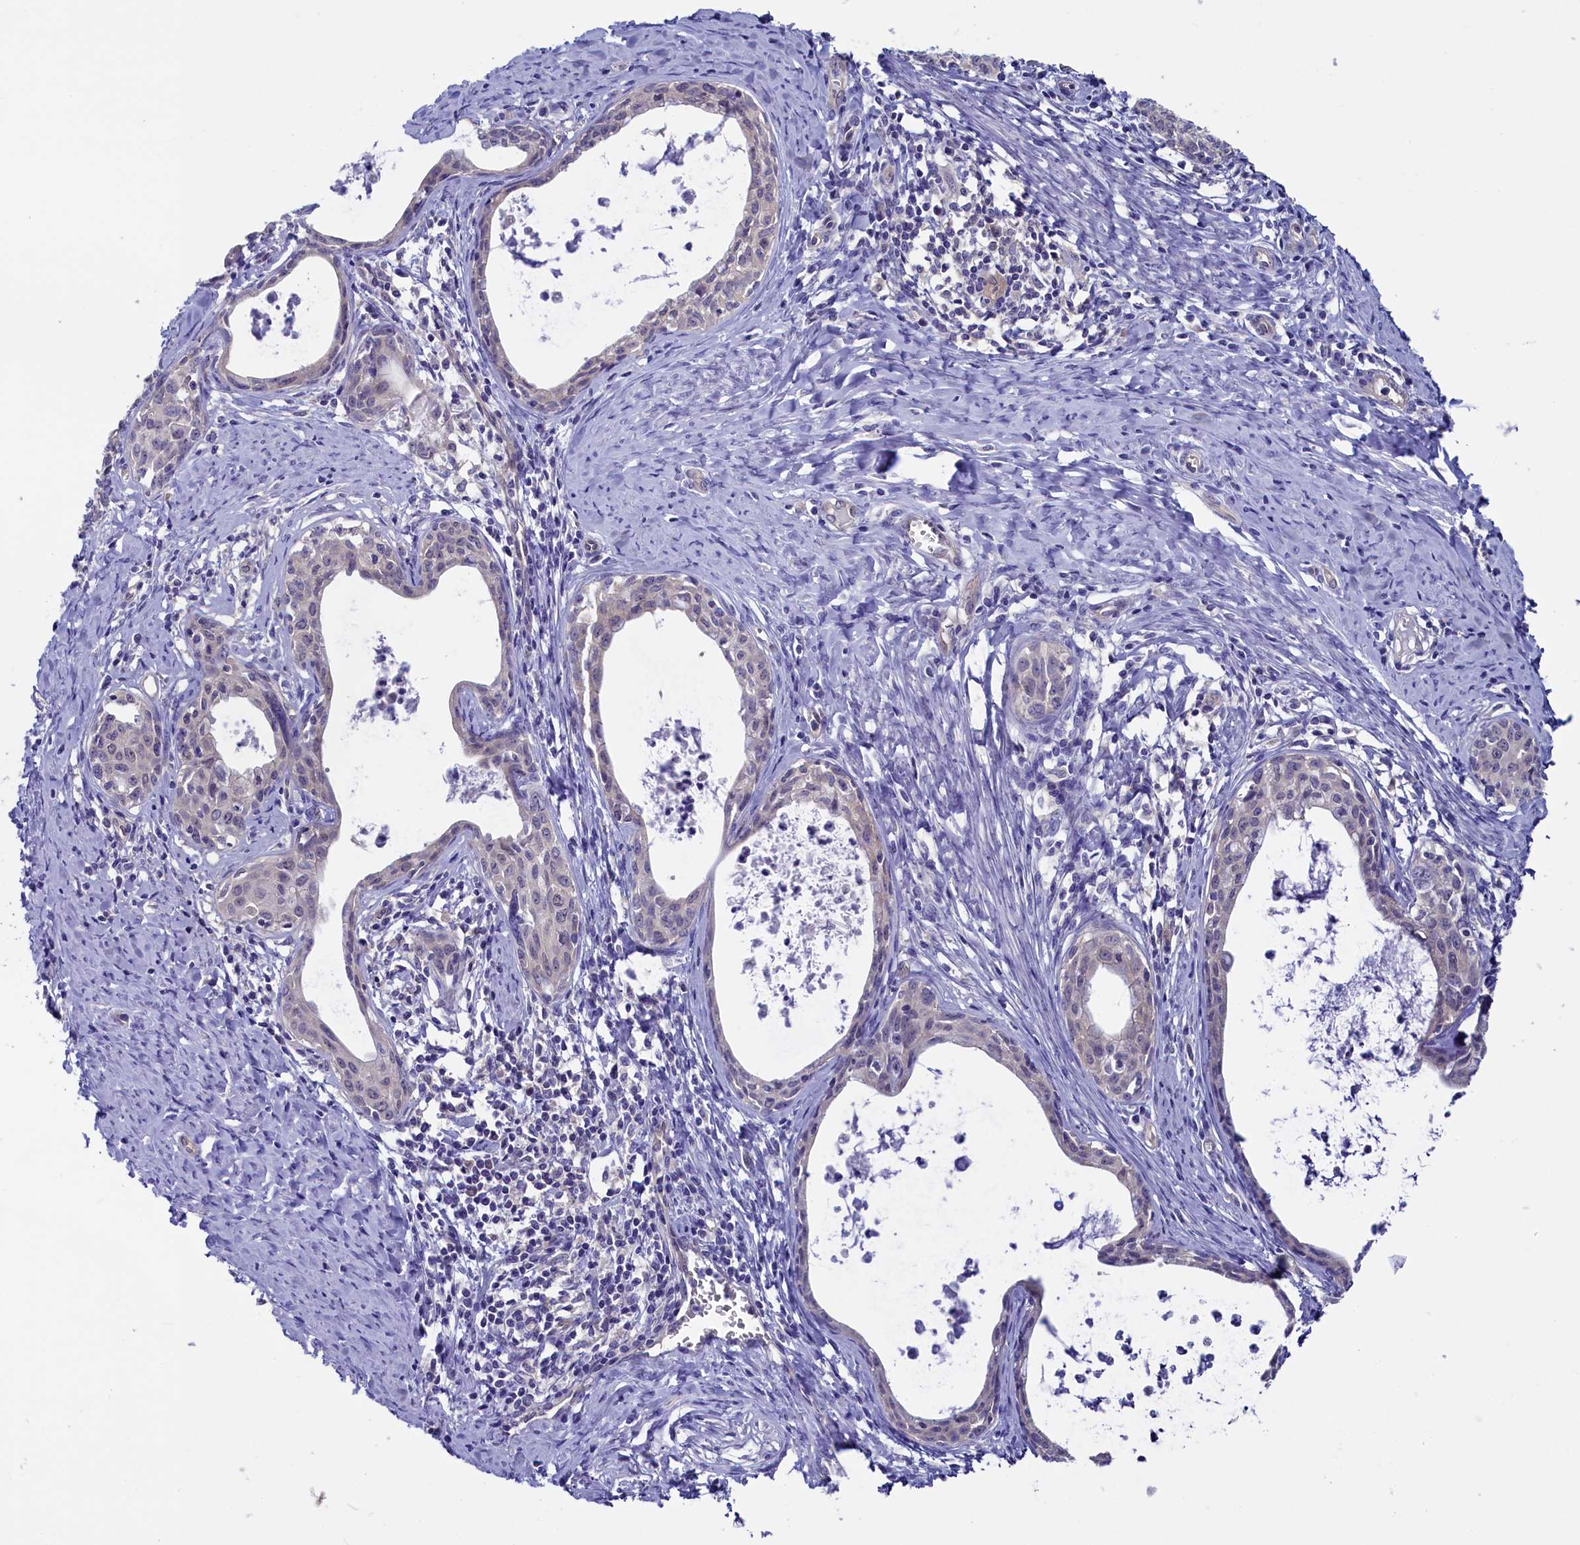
{"staining": {"intensity": "weak", "quantity": "<25%", "location": "cytoplasmic/membranous"}, "tissue": "cervical cancer", "cell_type": "Tumor cells", "image_type": "cancer", "snomed": [{"axis": "morphology", "description": "Squamous cell carcinoma, NOS"}, {"axis": "topography", "description": "Cervix"}], "caption": "DAB immunohistochemical staining of cervical cancer (squamous cell carcinoma) displays no significant expression in tumor cells. (Stains: DAB (3,3'-diaminobenzidine) immunohistochemistry with hematoxylin counter stain, Microscopy: brightfield microscopy at high magnification).", "gene": "CIAPIN1", "patient": {"sex": "female", "age": 52}}